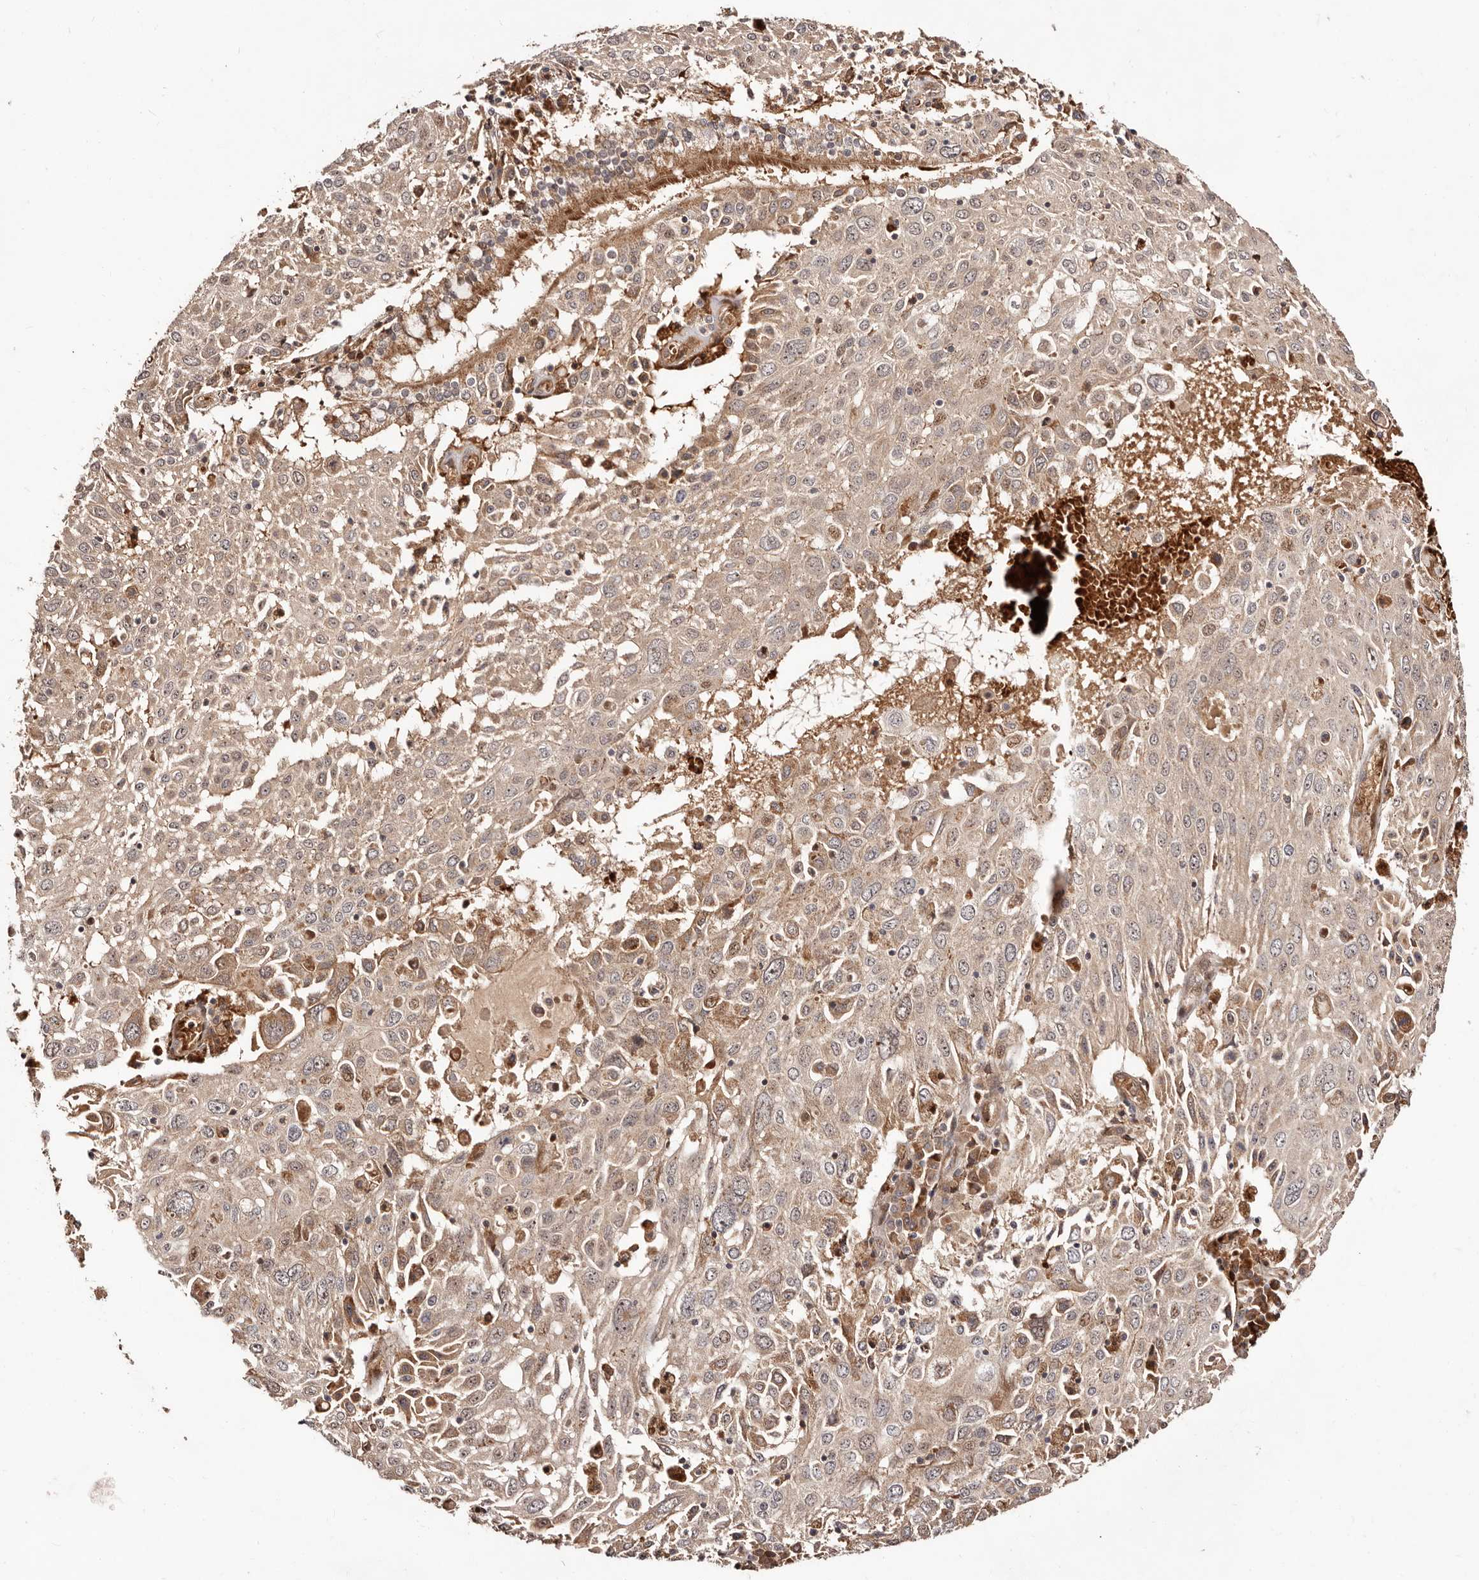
{"staining": {"intensity": "moderate", "quantity": "<25%", "location": "cytoplasmic/membranous,nuclear"}, "tissue": "lung cancer", "cell_type": "Tumor cells", "image_type": "cancer", "snomed": [{"axis": "morphology", "description": "Squamous cell carcinoma, NOS"}, {"axis": "topography", "description": "Lung"}], "caption": "A micrograph of human lung squamous cell carcinoma stained for a protein shows moderate cytoplasmic/membranous and nuclear brown staining in tumor cells. Immunohistochemistry stains the protein in brown and the nuclei are stained blue.", "gene": "PTPN22", "patient": {"sex": "male", "age": 65}}